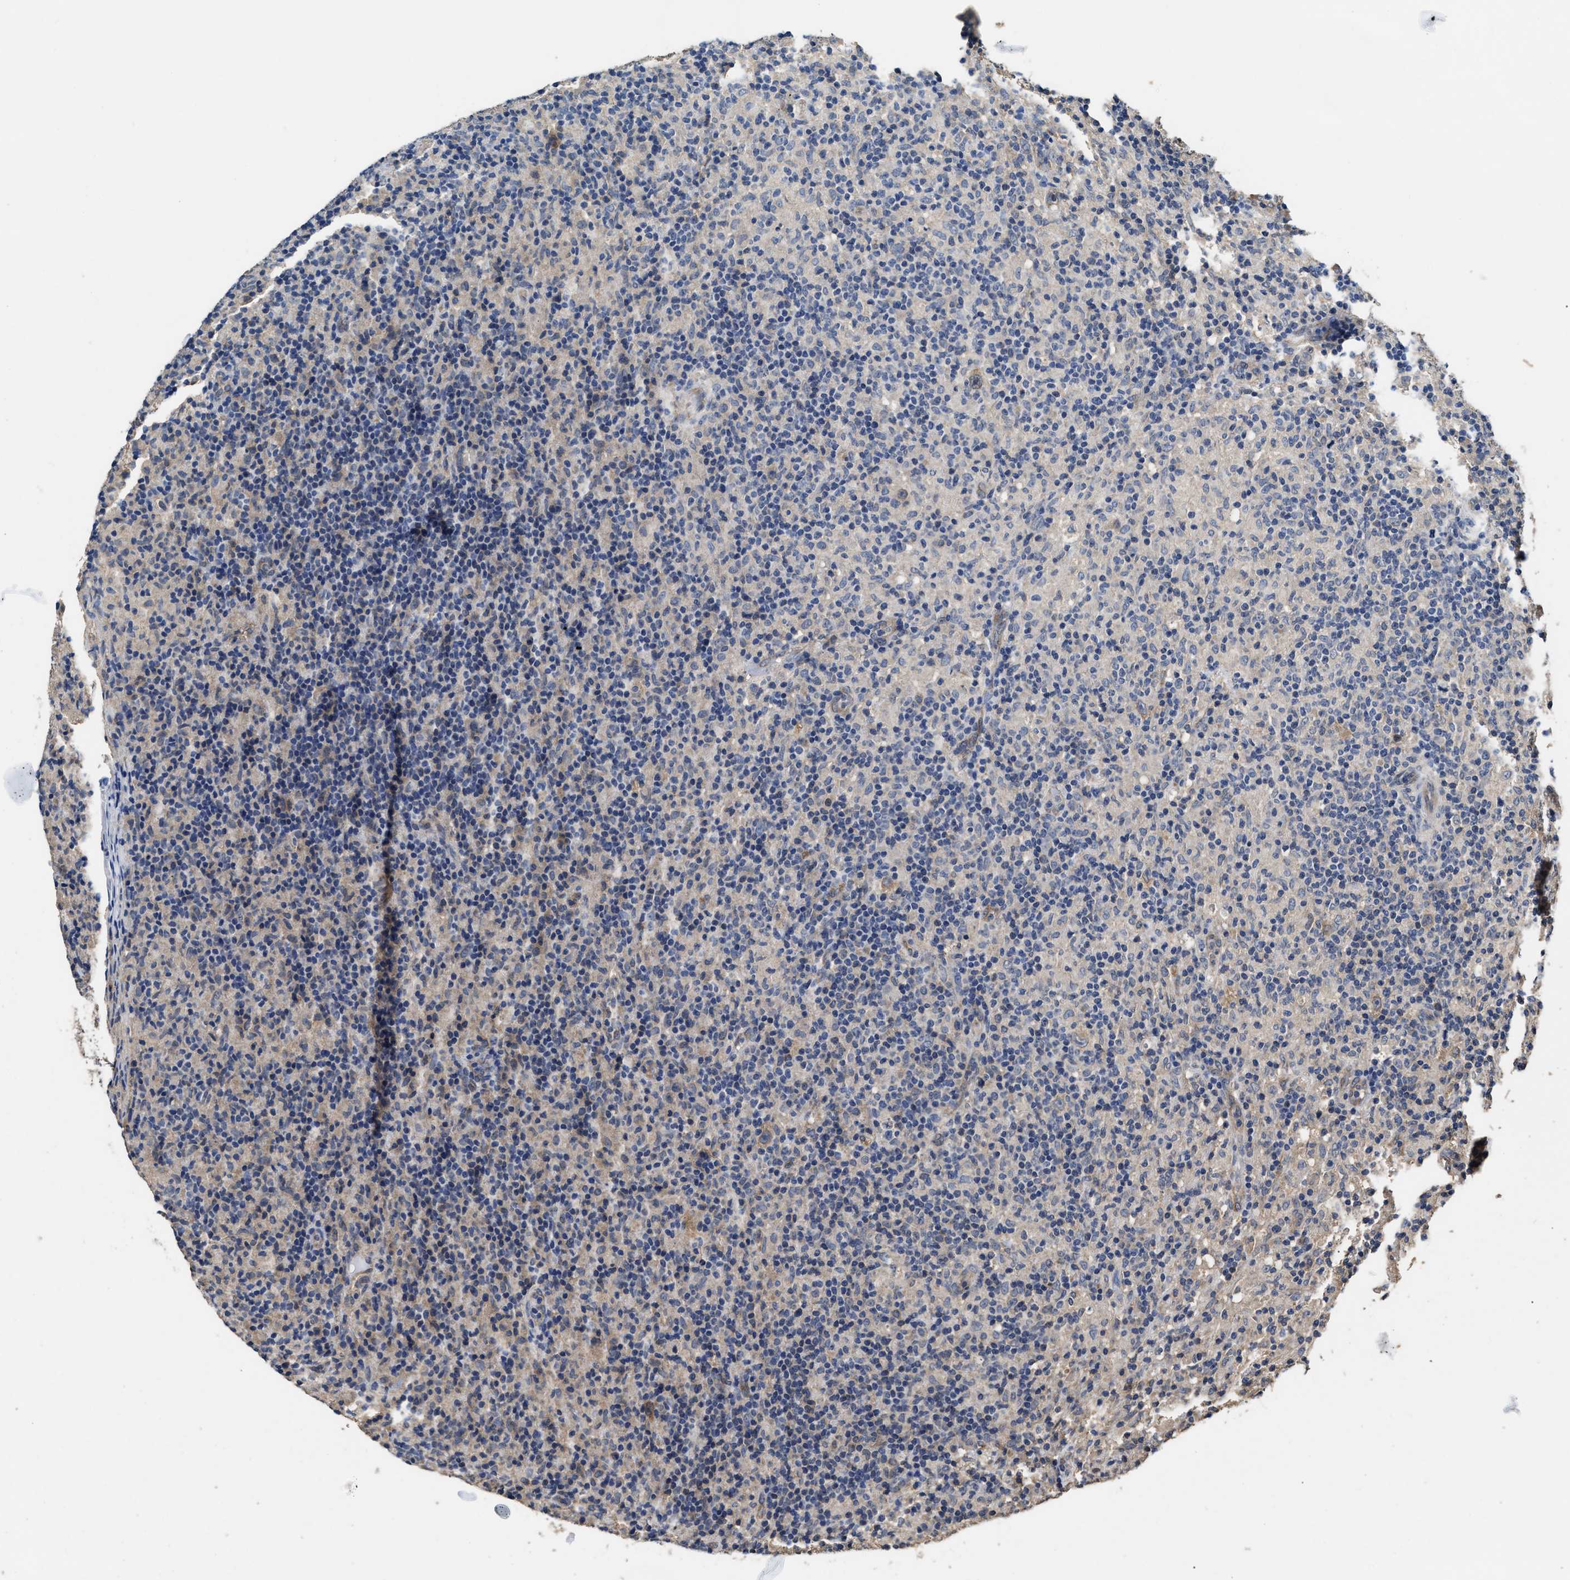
{"staining": {"intensity": "moderate", "quantity": "25%-75%", "location": "cytoplasmic/membranous"}, "tissue": "lymphoma", "cell_type": "Tumor cells", "image_type": "cancer", "snomed": [{"axis": "morphology", "description": "Hodgkin's disease, NOS"}, {"axis": "topography", "description": "Lymph node"}], "caption": "Protein expression analysis of human lymphoma reveals moderate cytoplasmic/membranous staining in approximately 25%-75% of tumor cells.", "gene": "YWHAE", "patient": {"sex": "male", "age": 70}}